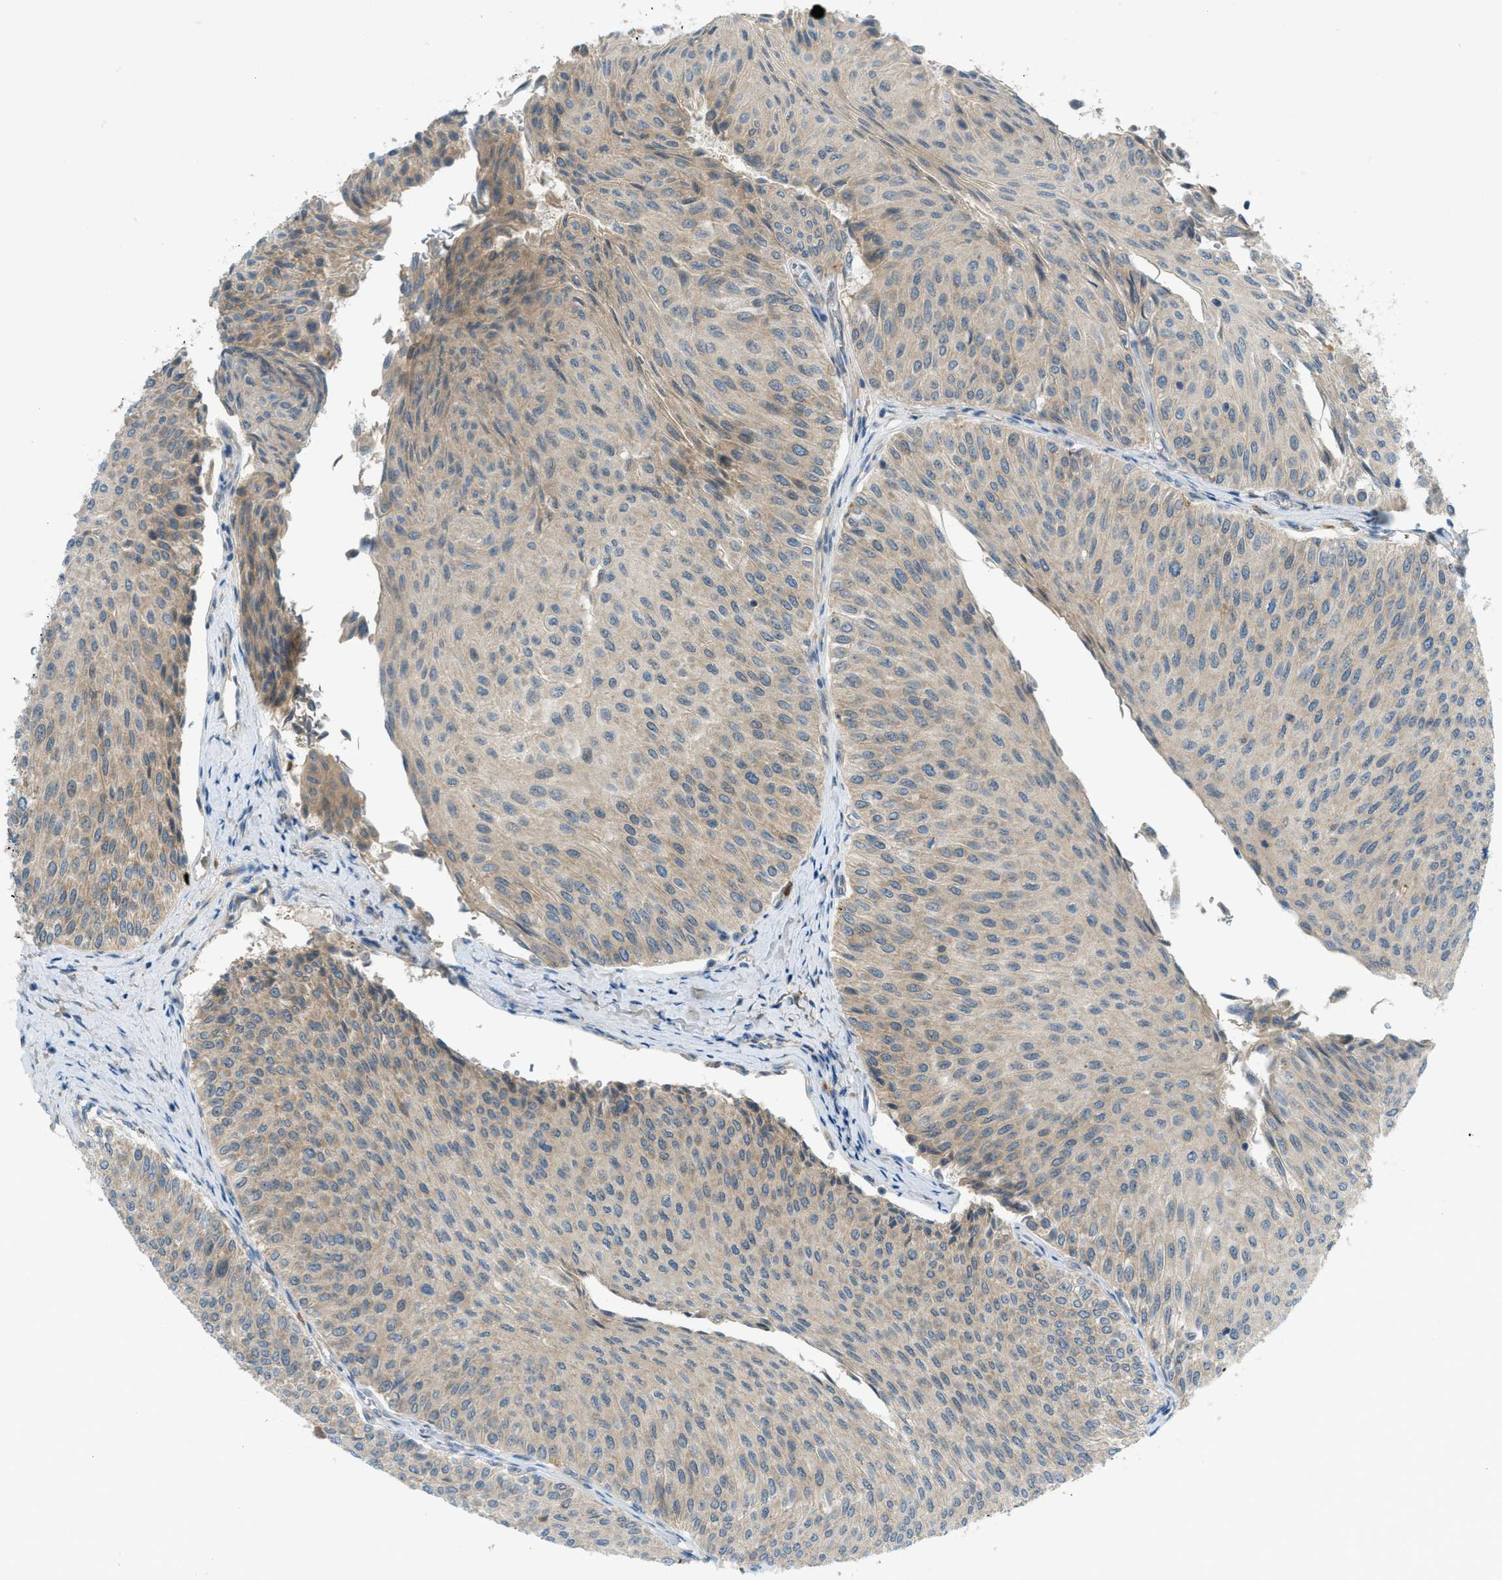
{"staining": {"intensity": "weak", "quantity": "25%-75%", "location": "cytoplasmic/membranous"}, "tissue": "urothelial cancer", "cell_type": "Tumor cells", "image_type": "cancer", "snomed": [{"axis": "morphology", "description": "Urothelial carcinoma, Low grade"}, {"axis": "topography", "description": "Urinary bladder"}], "caption": "High-power microscopy captured an immunohistochemistry photomicrograph of low-grade urothelial carcinoma, revealing weak cytoplasmic/membranous expression in about 25%-75% of tumor cells.", "gene": "DYRK1A", "patient": {"sex": "male", "age": 78}}